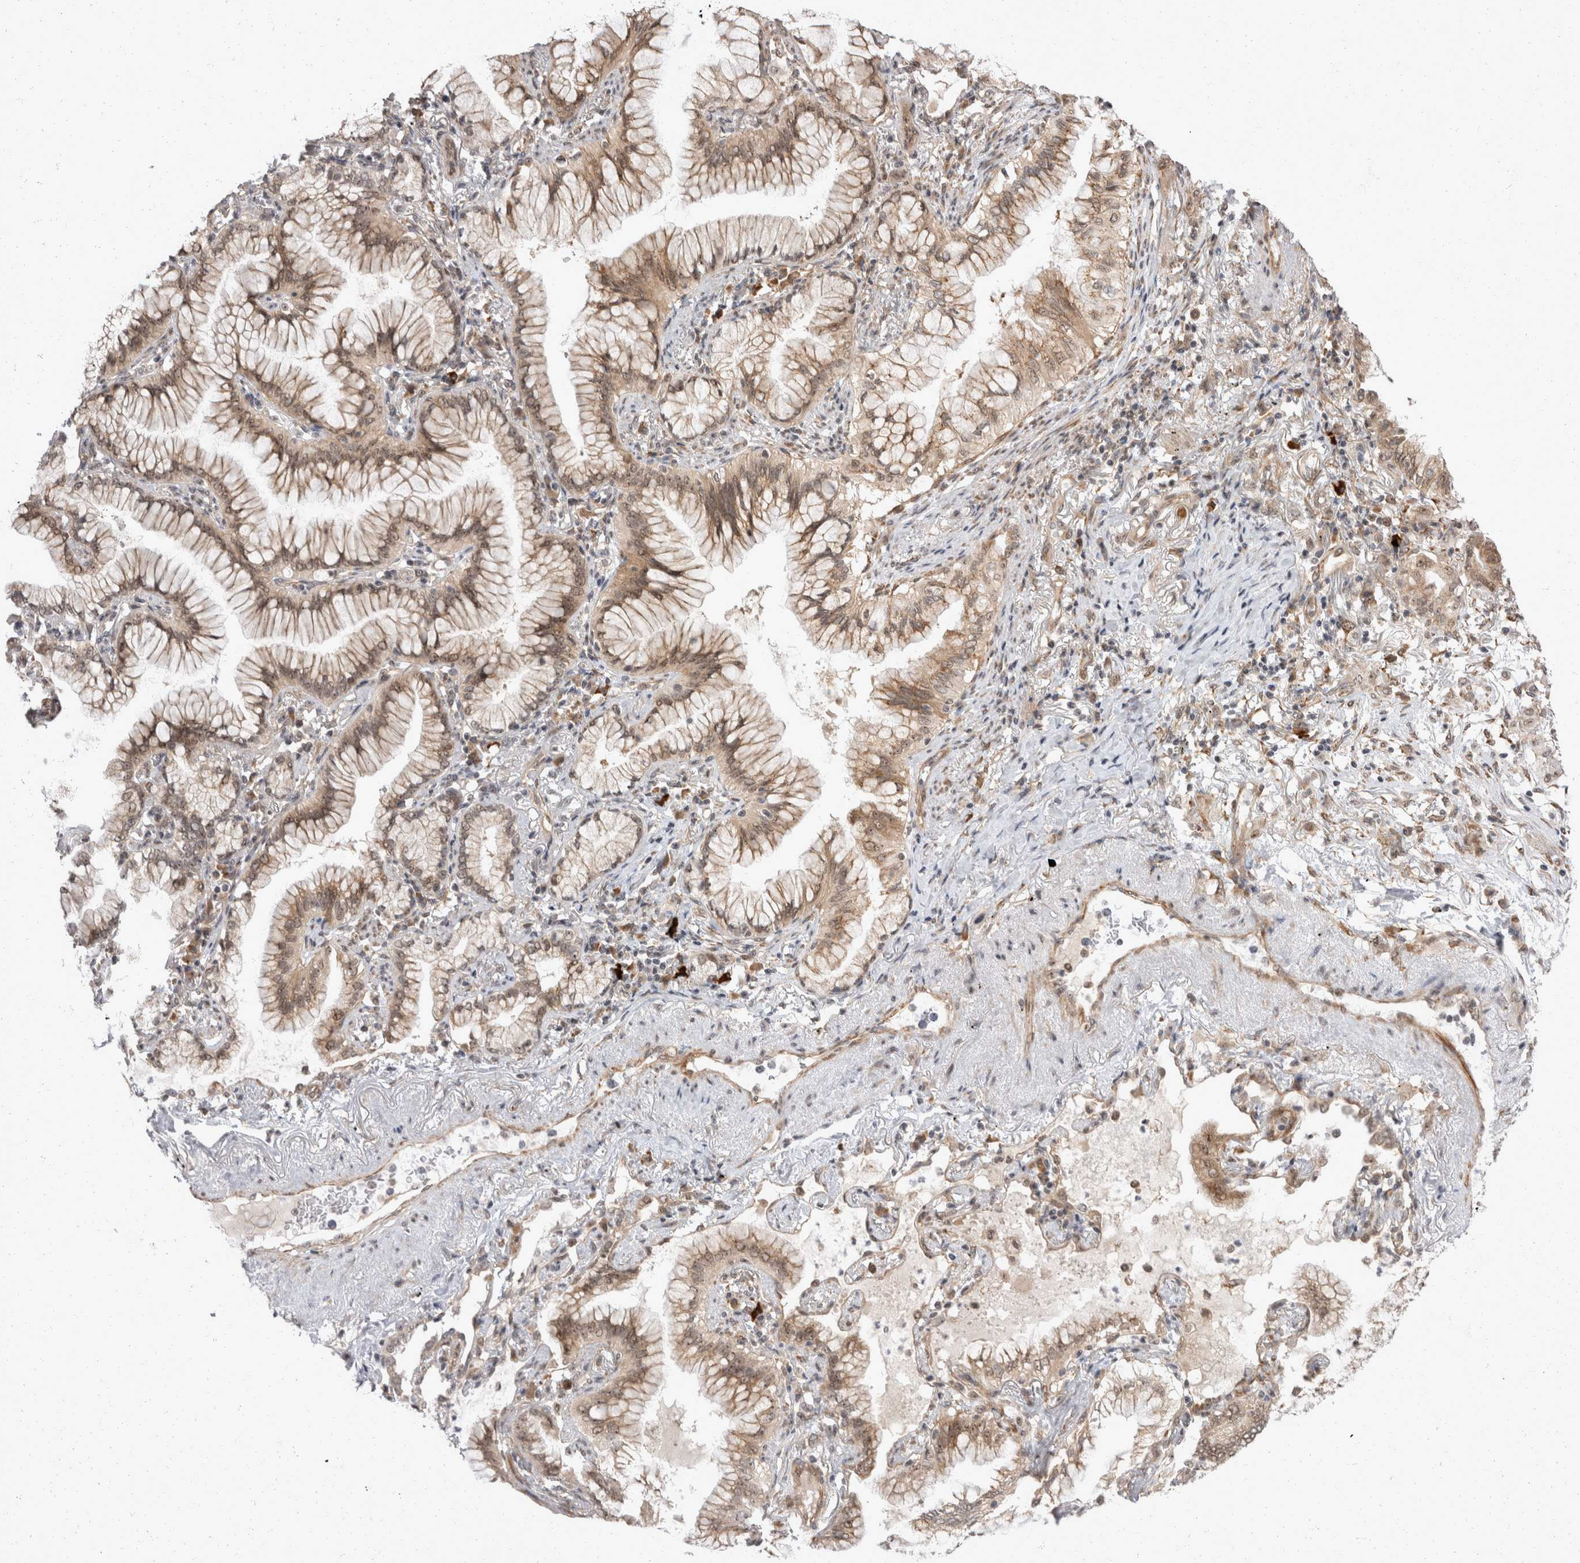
{"staining": {"intensity": "moderate", "quantity": ">75%", "location": "cytoplasmic/membranous,nuclear"}, "tissue": "lung cancer", "cell_type": "Tumor cells", "image_type": "cancer", "snomed": [{"axis": "morphology", "description": "Adenocarcinoma, NOS"}, {"axis": "topography", "description": "Lung"}], "caption": "Approximately >75% of tumor cells in human lung cancer (adenocarcinoma) exhibit moderate cytoplasmic/membranous and nuclear protein expression as visualized by brown immunohistochemical staining.", "gene": "EXOSC4", "patient": {"sex": "female", "age": 70}}